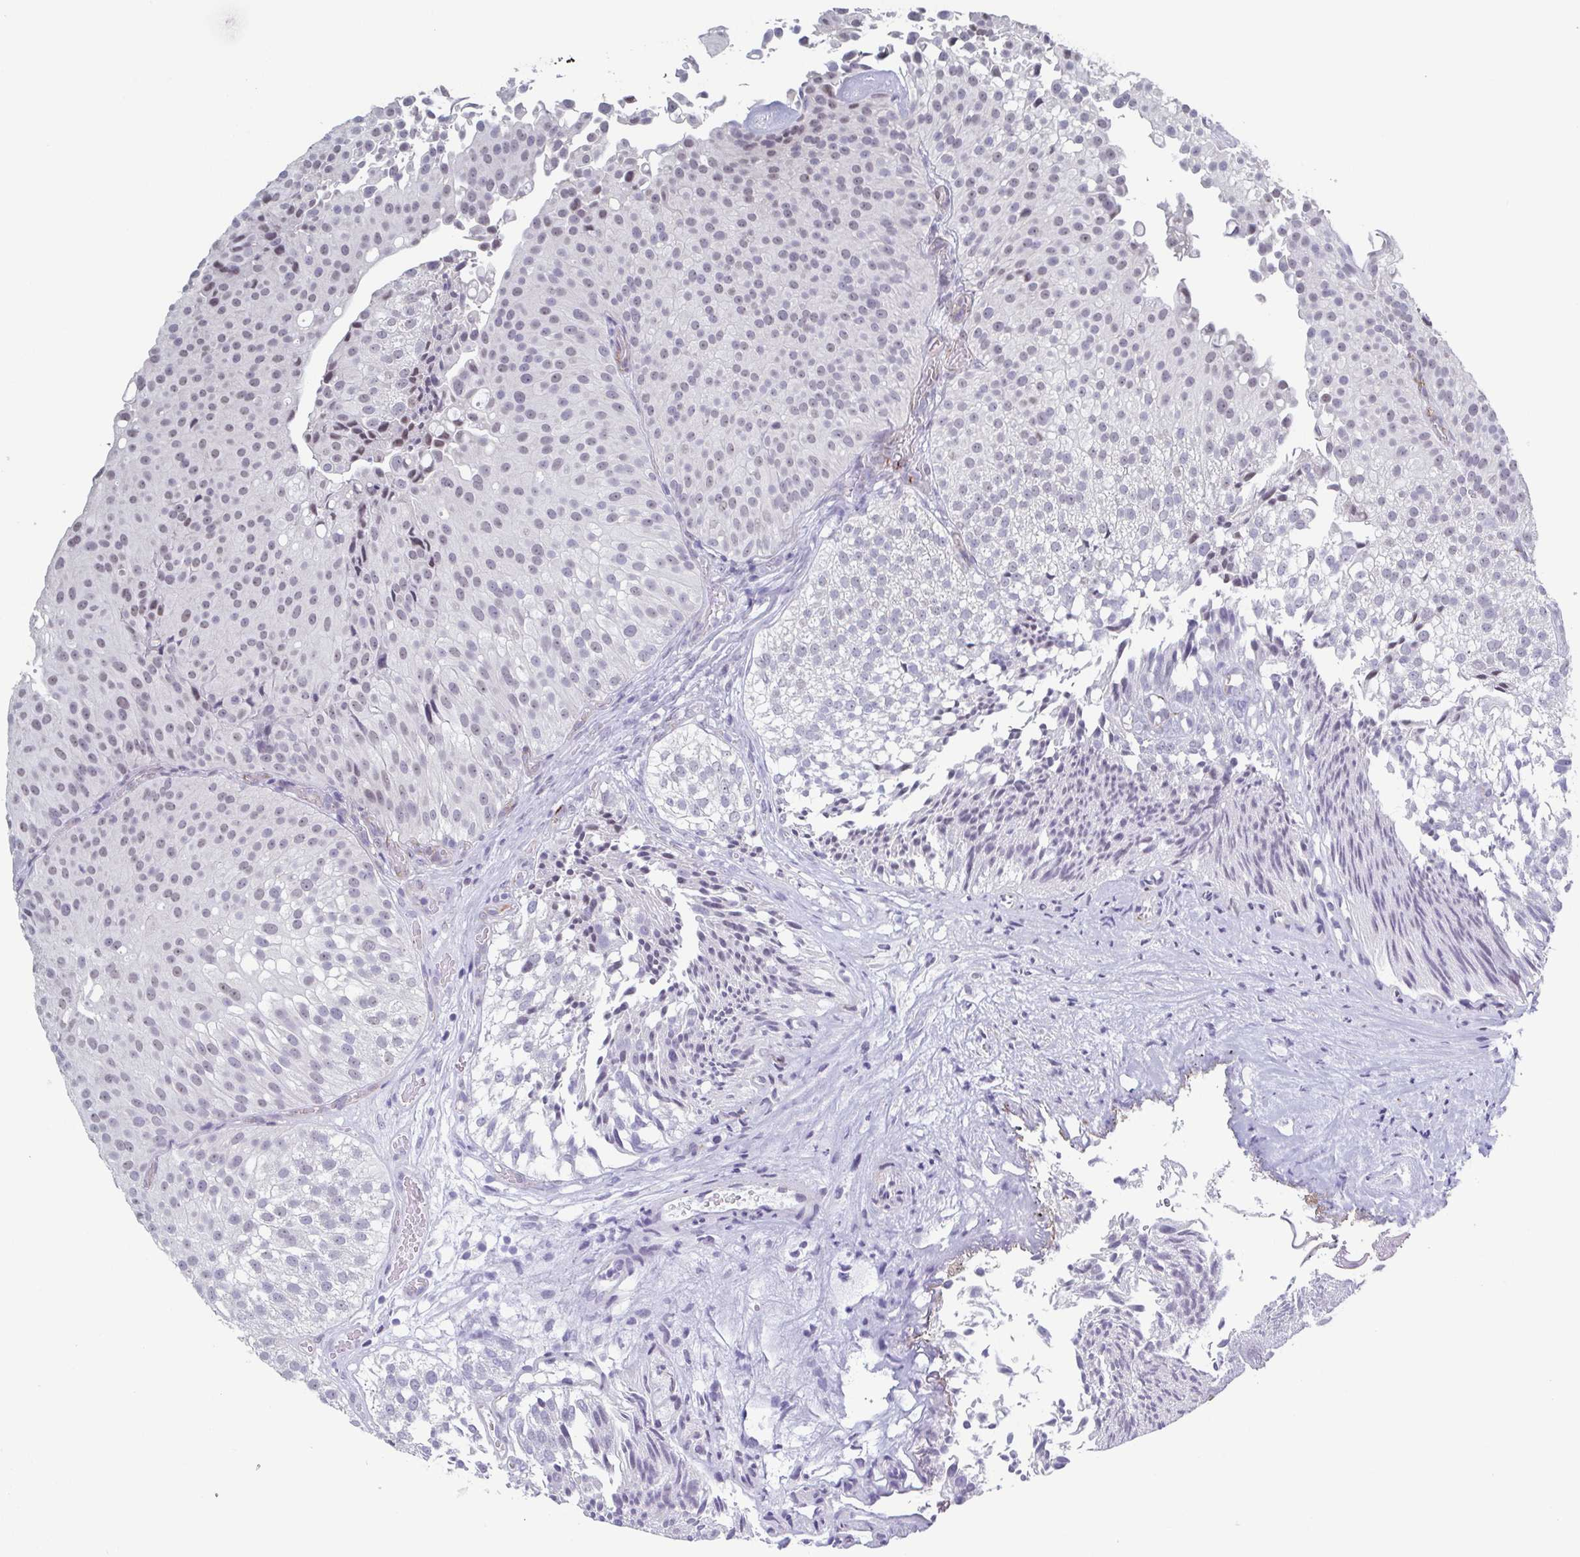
{"staining": {"intensity": "negative", "quantity": "none", "location": "none"}, "tissue": "urothelial cancer", "cell_type": "Tumor cells", "image_type": "cancer", "snomed": [{"axis": "morphology", "description": "Urothelial carcinoma, Low grade"}, {"axis": "topography", "description": "Urinary bladder"}], "caption": "Human urothelial cancer stained for a protein using immunohistochemistry (IHC) reveals no staining in tumor cells.", "gene": "TMEM92", "patient": {"sex": "male", "age": 80}}